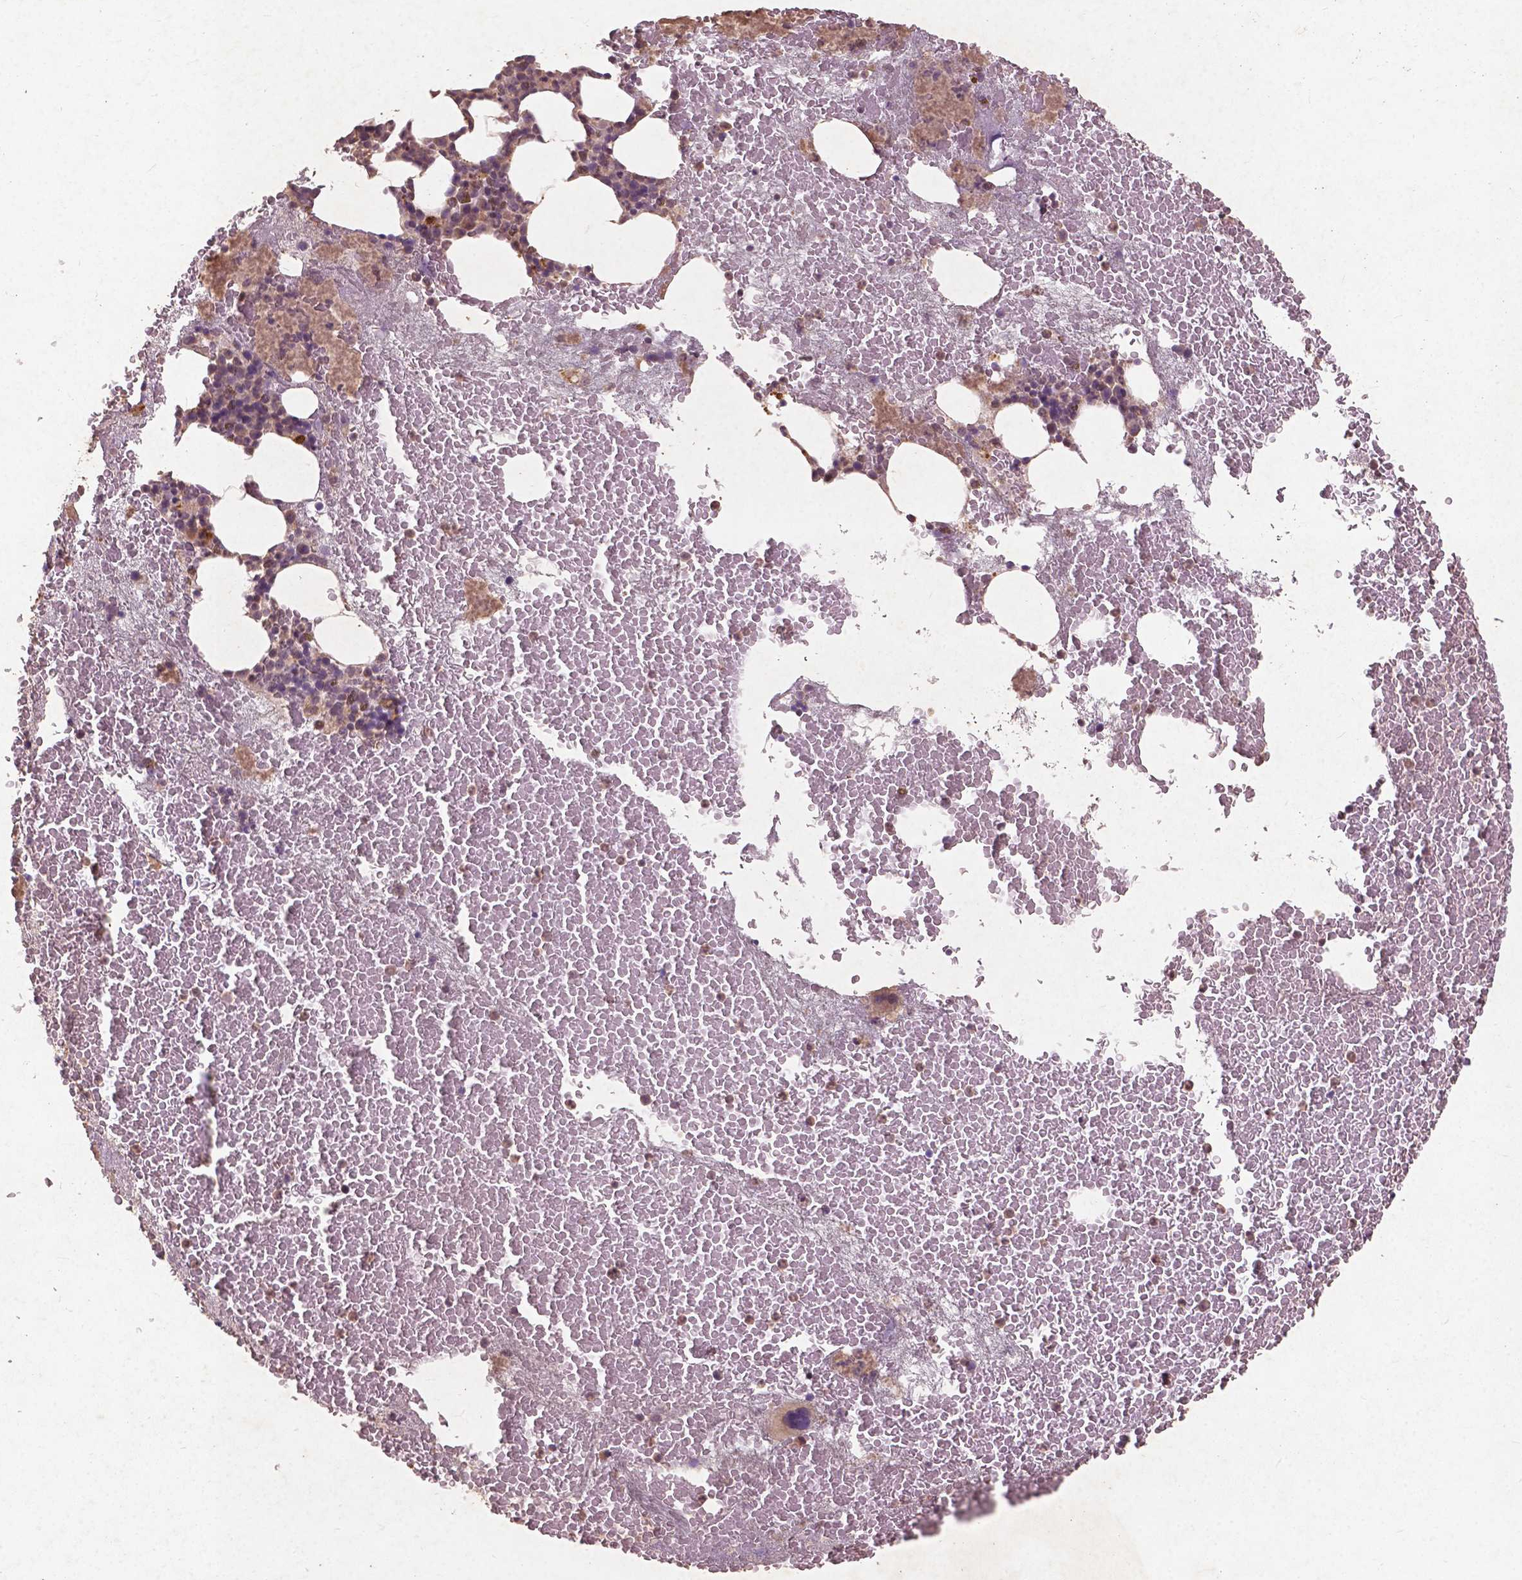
{"staining": {"intensity": "moderate", "quantity": "25%-75%", "location": "nuclear"}, "tissue": "bone marrow", "cell_type": "Hematopoietic cells", "image_type": "normal", "snomed": [{"axis": "morphology", "description": "Normal tissue, NOS"}, {"axis": "topography", "description": "Bone marrow"}], "caption": "Brown immunohistochemical staining in normal bone marrow shows moderate nuclear positivity in about 25%-75% of hematopoietic cells.", "gene": "ST6GALNAC5", "patient": {"sex": "male", "age": 81}}